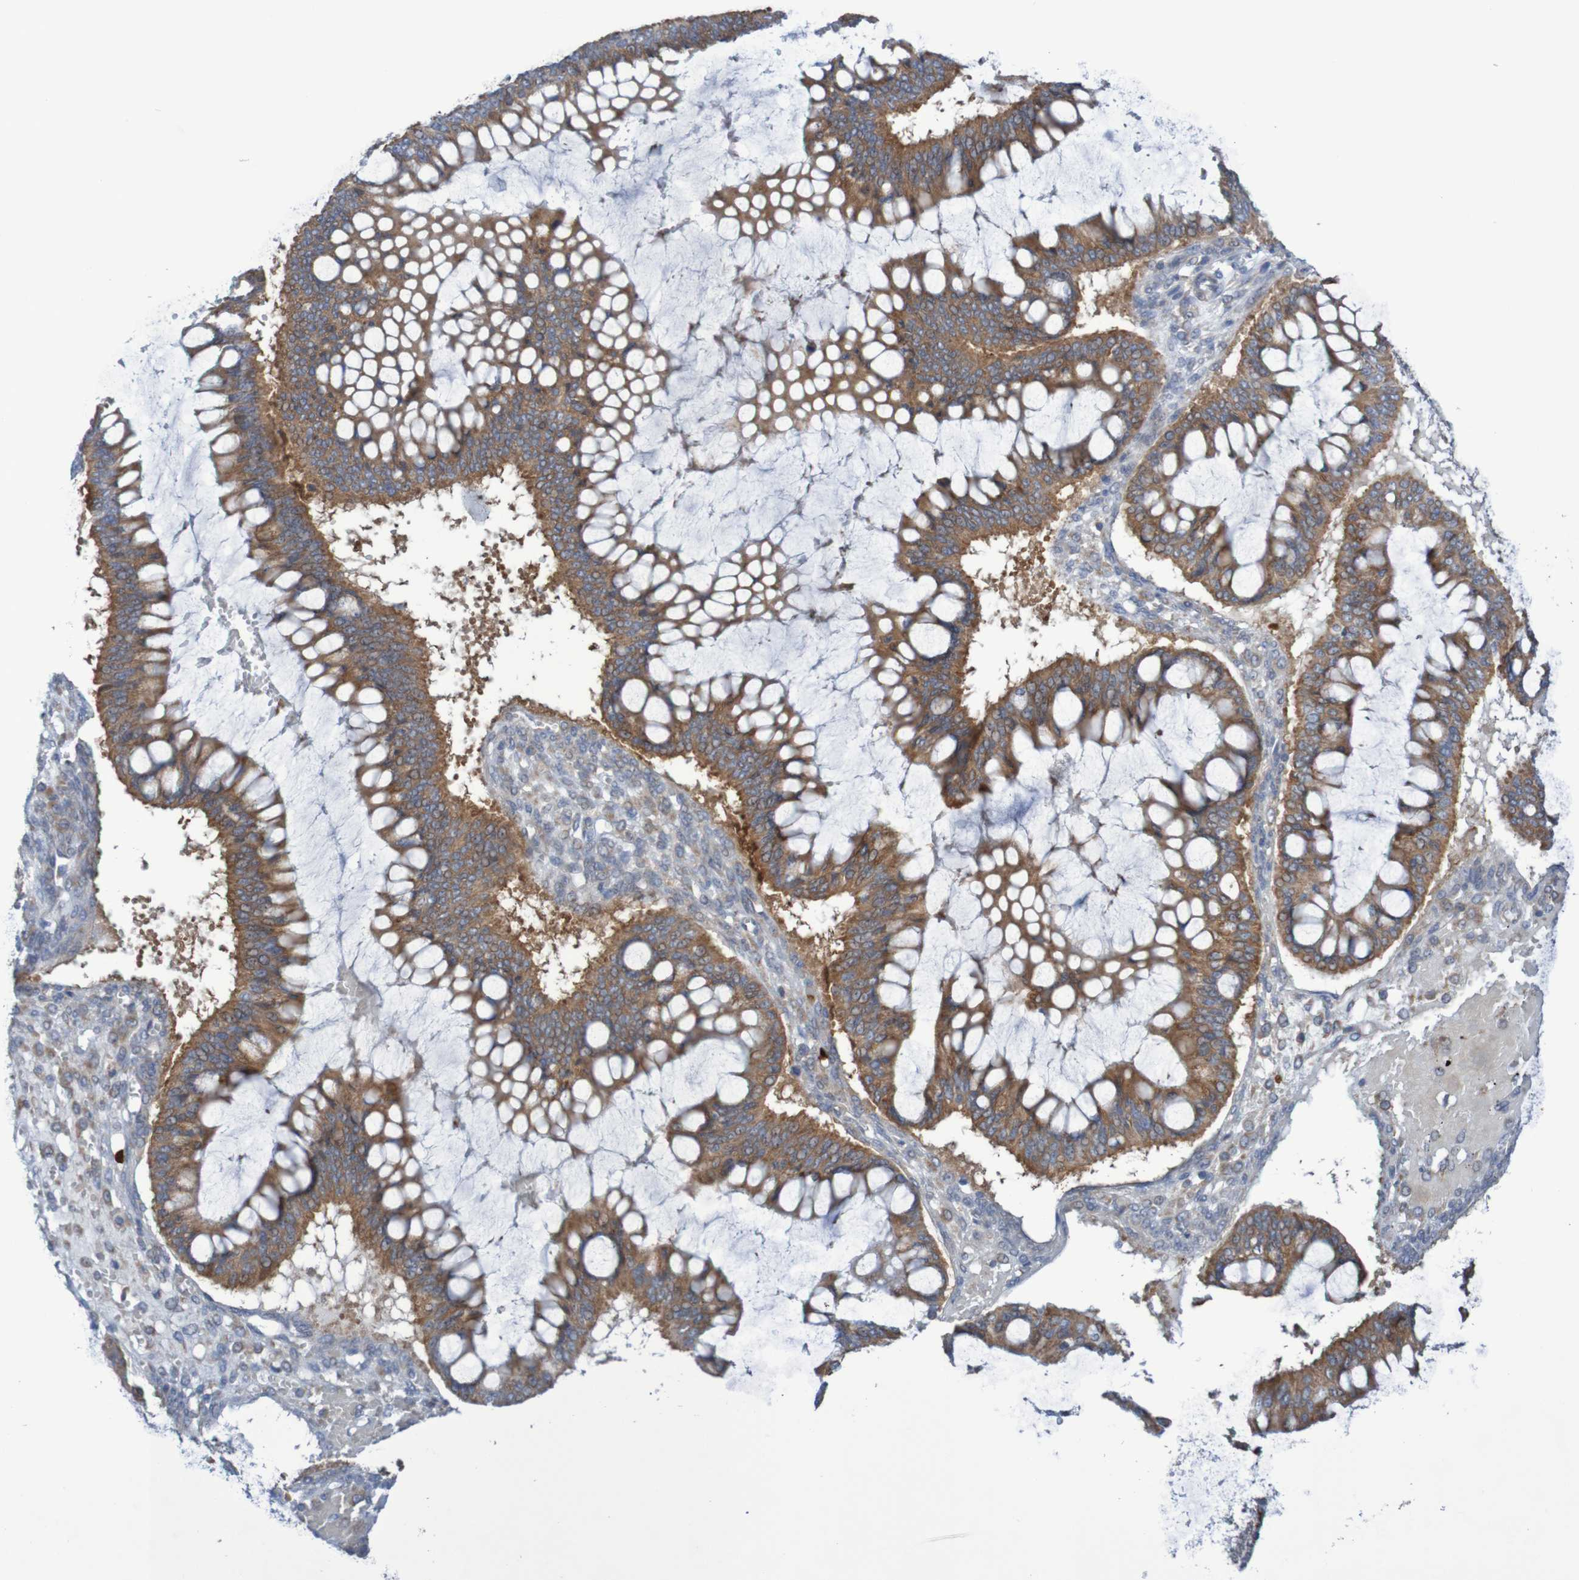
{"staining": {"intensity": "moderate", "quantity": ">75%", "location": "cytoplasmic/membranous"}, "tissue": "ovarian cancer", "cell_type": "Tumor cells", "image_type": "cancer", "snomed": [{"axis": "morphology", "description": "Cystadenocarcinoma, mucinous, NOS"}, {"axis": "topography", "description": "Ovary"}], "caption": "Protein expression analysis of ovarian cancer (mucinous cystadenocarcinoma) demonstrates moderate cytoplasmic/membranous expression in about >75% of tumor cells. Using DAB (brown) and hematoxylin (blue) stains, captured at high magnification using brightfield microscopy.", "gene": "PARP4", "patient": {"sex": "female", "age": 73}}